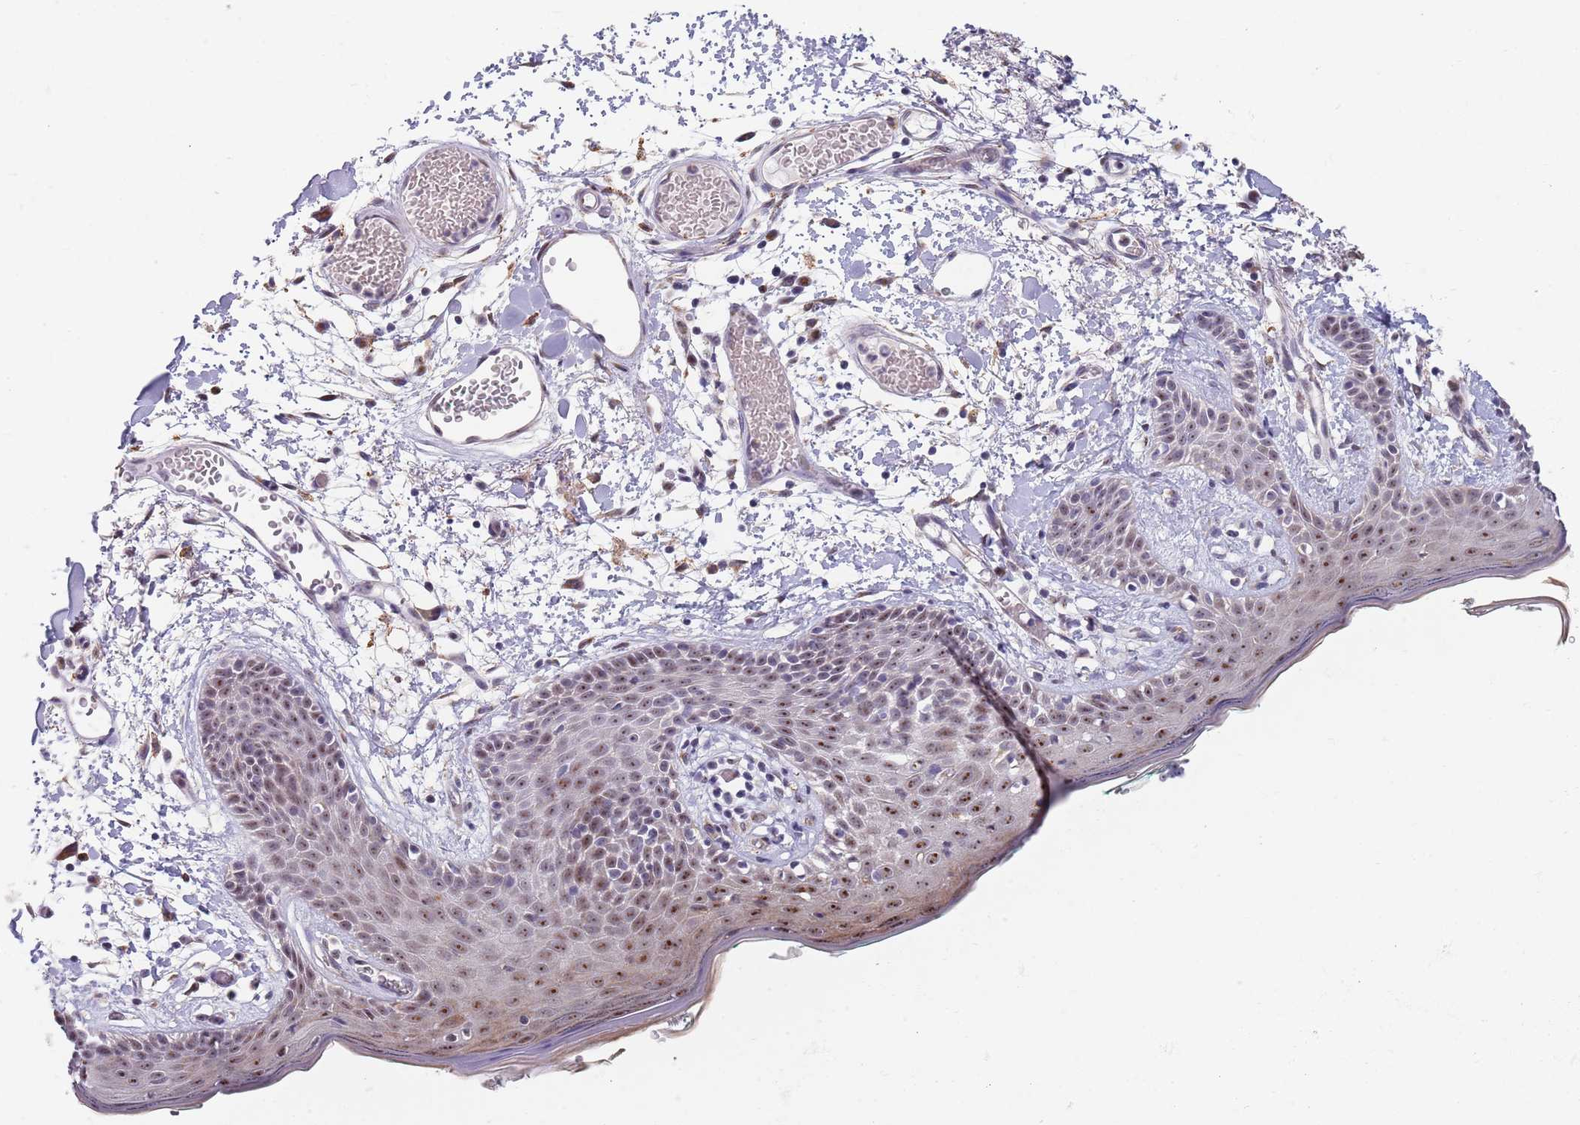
{"staining": {"intensity": "moderate", "quantity": "<25%", "location": "cytoplasmic/membranous"}, "tissue": "skin", "cell_type": "Fibroblasts", "image_type": "normal", "snomed": [{"axis": "morphology", "description": "Normal tissue, NOS"}, {"axis": "topography", "description": "Skin"}], "caption": "A high-resolution micrograph shows immunohistochemistry staining of normal skin, which reveals moderate cytoplasmic/membranous positivity in approximately <25% of fibroblasts.", "gene": "PLCL2", "patient": {"sex": "male", "age": 79}}